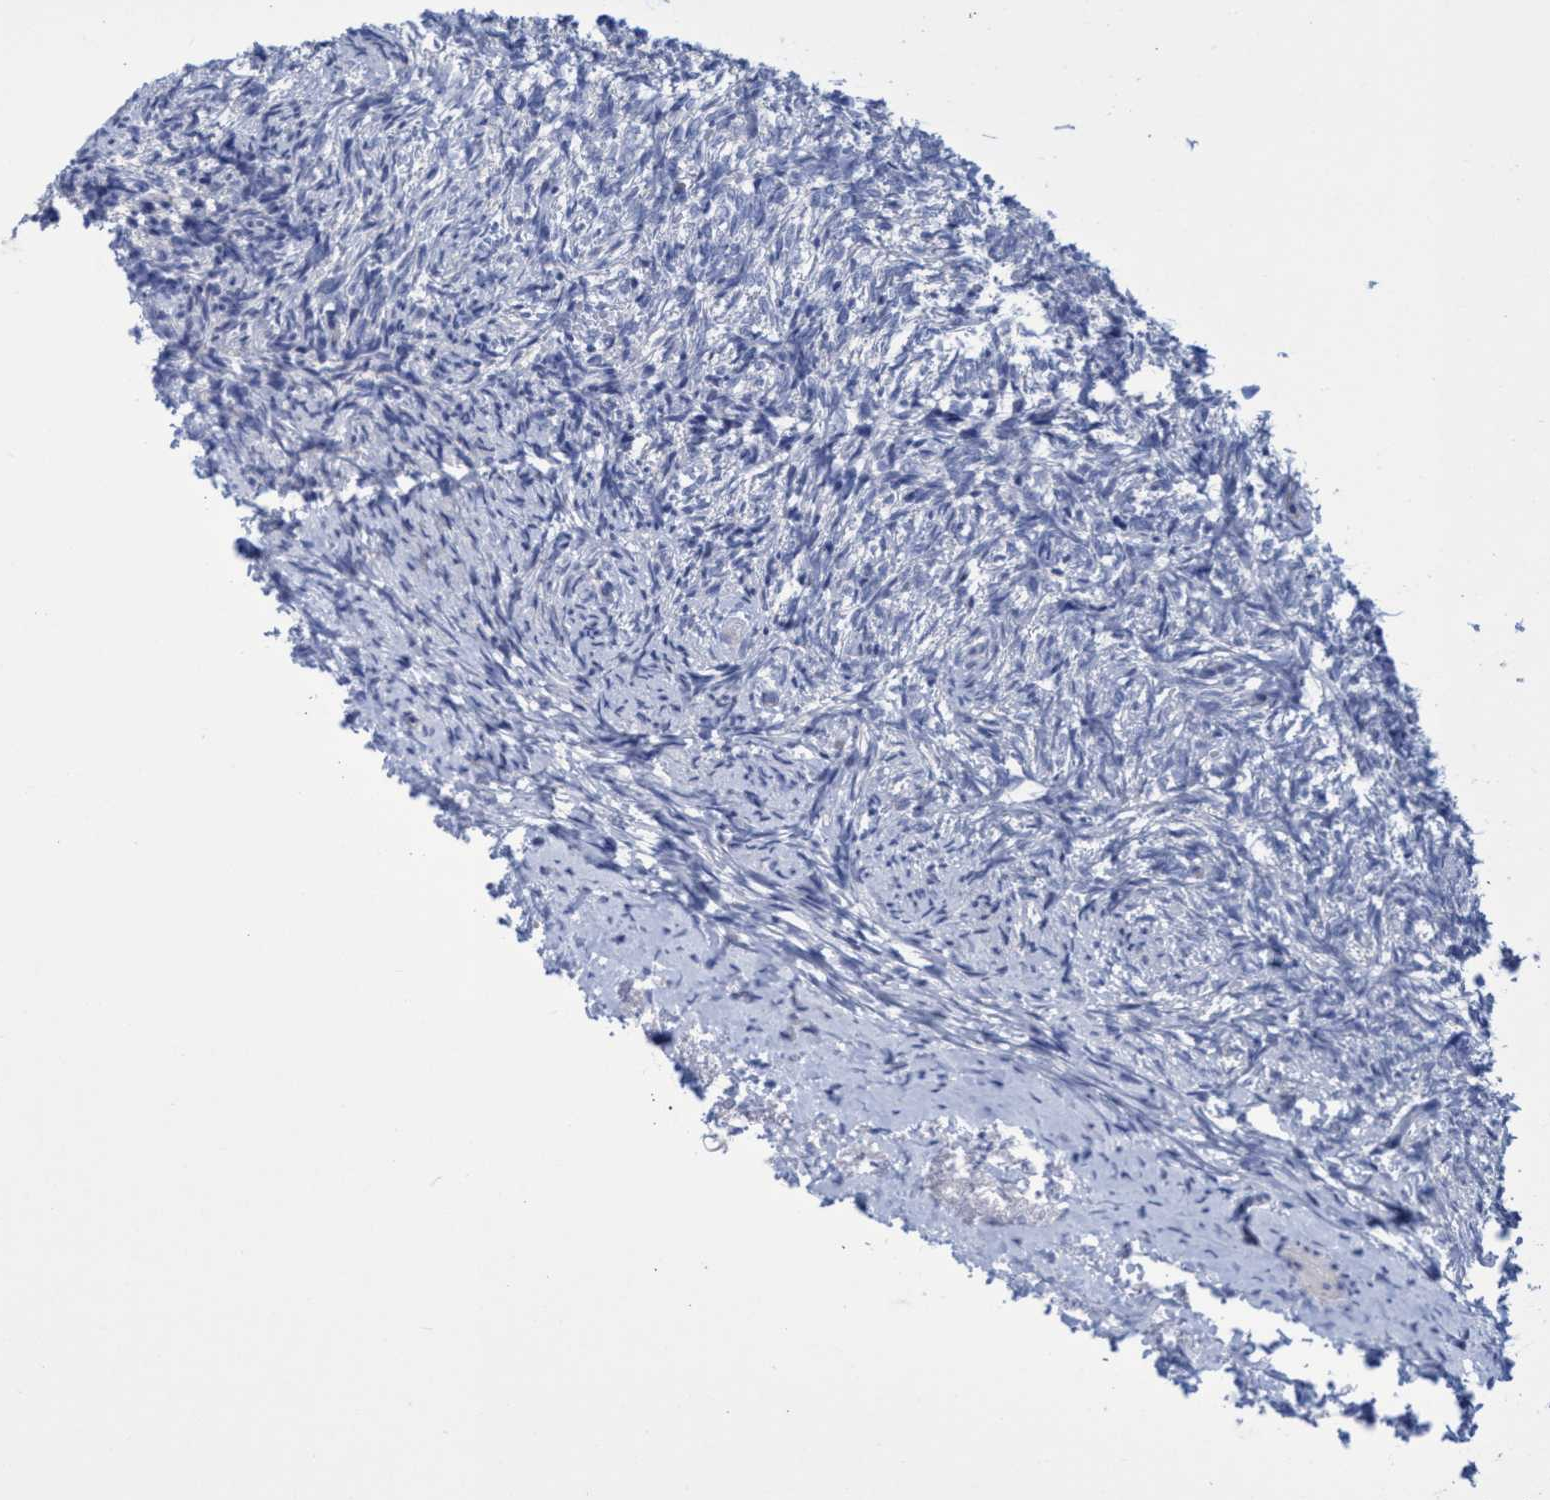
{"staining": {"intensity": "negative", "quantity": "none", "location": "none"}, "tissue": "ovary", "cell_type": "Ovarian stroma cells", "image_type": "normal", "snomed": [{"axis": "morphology", "description": "Normal tissue, NOS"}, {"axis": "topography", "description": "Ovary"}], "caption": "An IHC photomicrograph of benign ovary is shown. There is no staining in ovarian stroma cells of ovary.", "gene": "R3HCC1", "patient": {"sex": "female", "age": 41}}